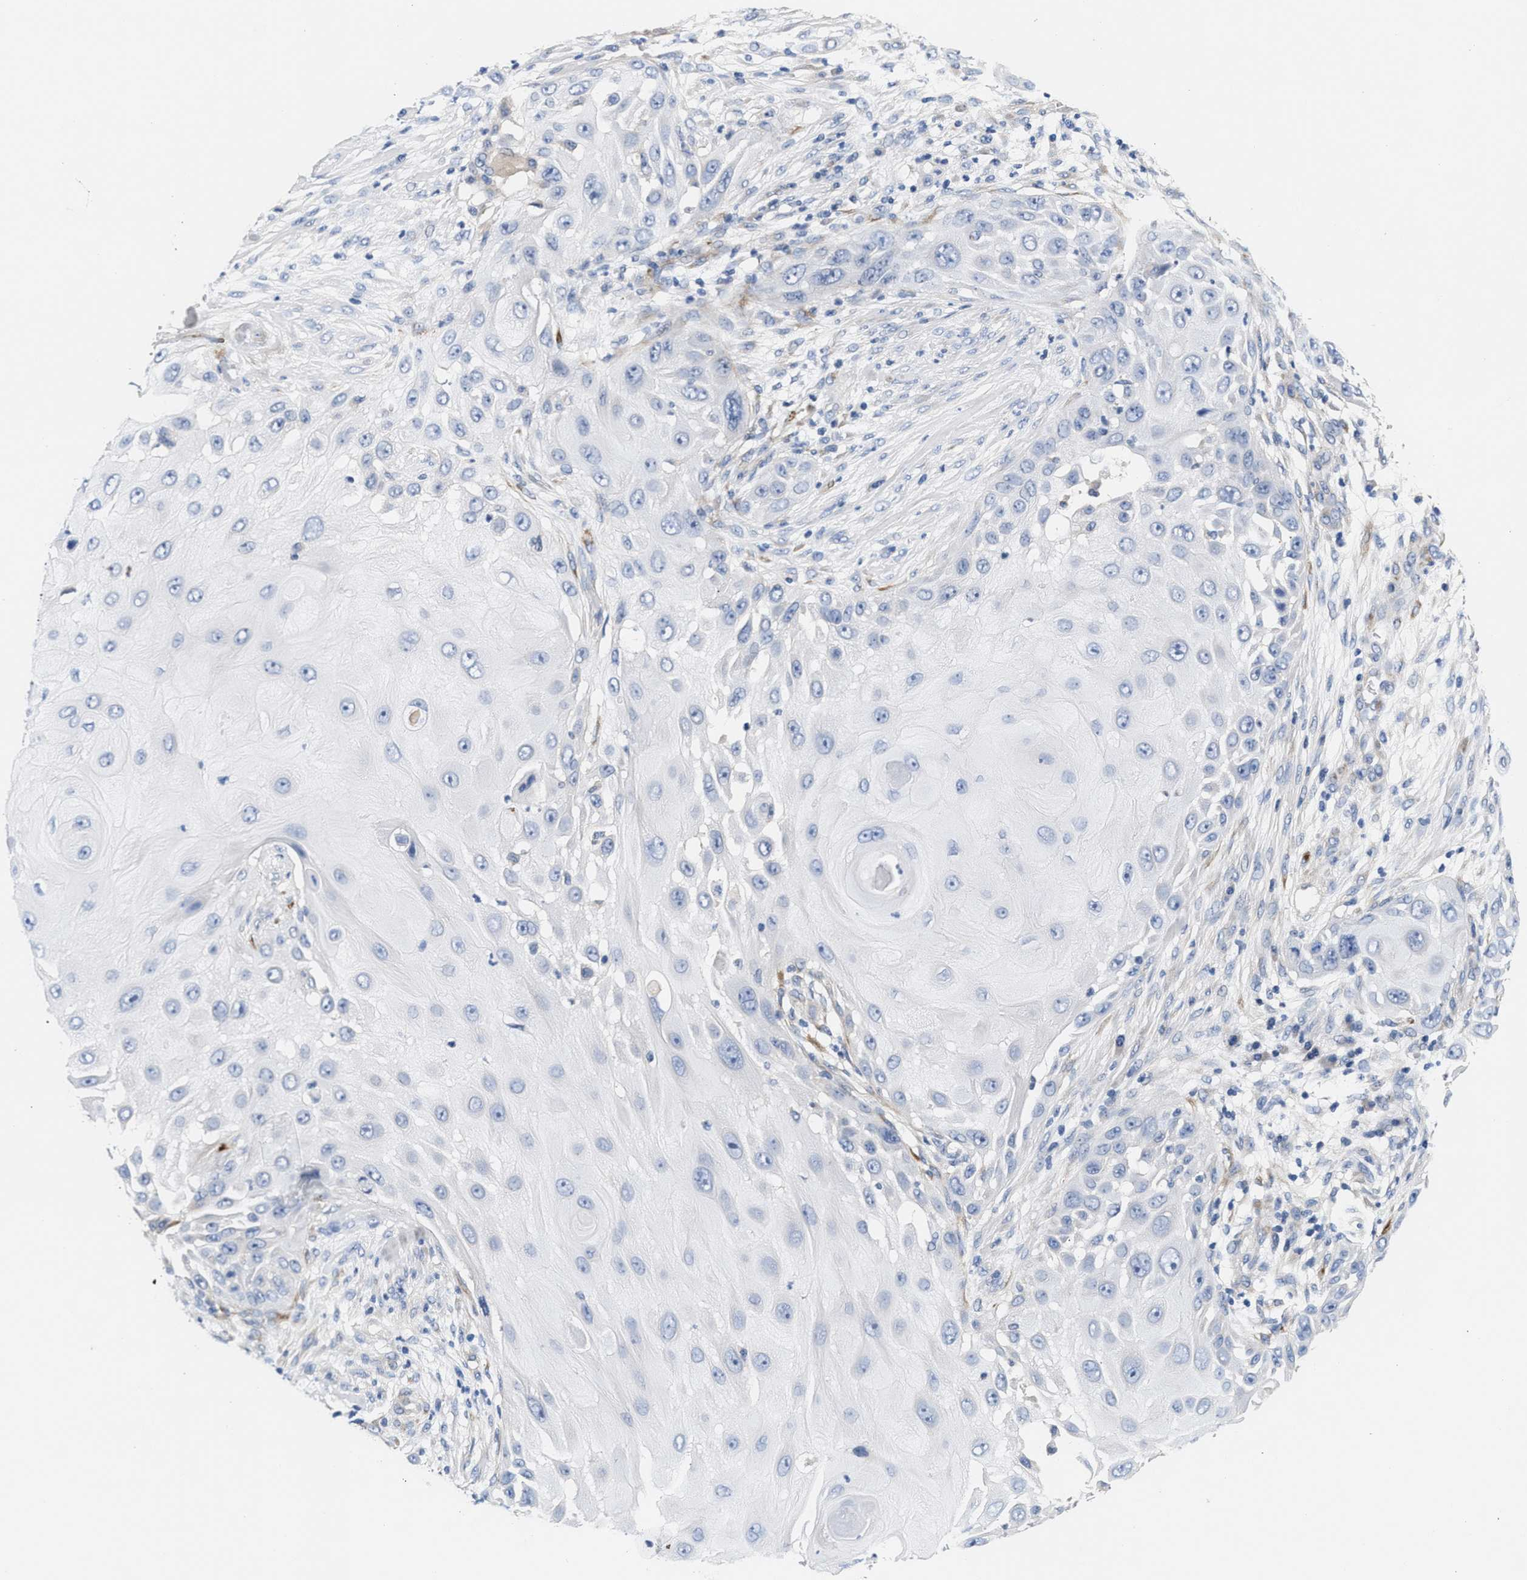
{"staining": {"intensity": "negative", "quantity": "none", "location": "none"}, "tissue": "skin cancer", "cell_type": "Tumor cells", "image_type": "cancer", "snomed": [{"axis": "morphology", "description": "Squamous cell carcinoma, NOS"}, {"axis": "topography", "description": "Skin"}], "caption": "DAB (3,3'-diaminobenzidine) immunohistochemical staining of skin cancer (squamous cell carcinoma) demonstrates no significant staining in tumor cells. (Stains: DAB immunohistochemistry with hematoxylin counter stain, Microscopy: brightfield microscopy at high magnification).", "gene": "ACTL7B", "patient": {"sex": "female", "age": 44}}